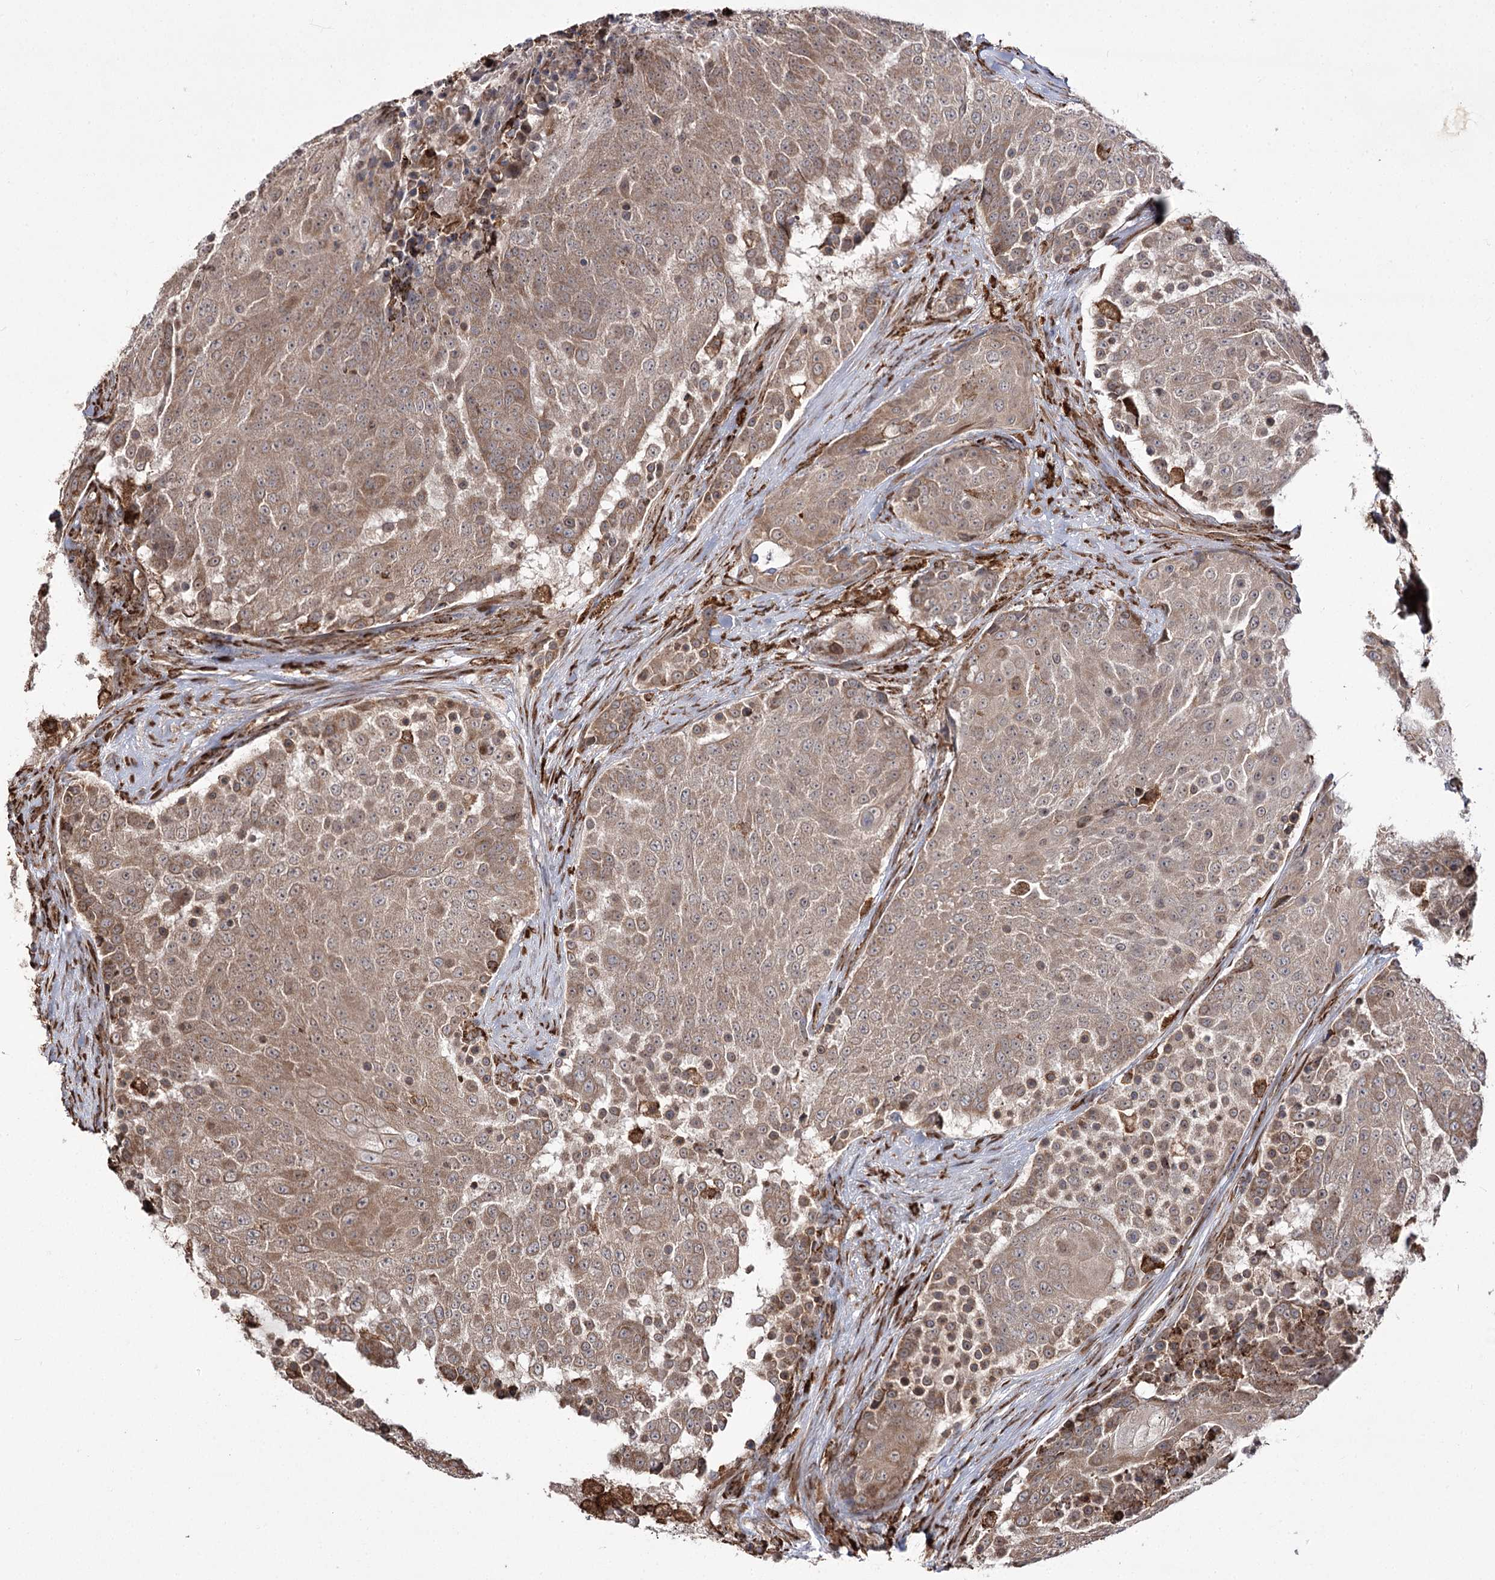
{"staining": {"intensity": "weak", "quantity": ">75%", "location": "cytoplasmic/membranous"}, "tissue": "urothelial cancer", "cell_type": "Tumor cells", "image_type": "cancer", "snomed": [{"axis": "morphology", "description": "Urothelial carcinoma, High grade"}, {"axis": "topography", "description": "Urinary bladder"}], "caption": "IHC histopathology image of neoplastic tissue: human urothelial cancer stained using immunohistochemistry (IHC) reveals low levels of weak protein expression localized specifically in the cytoplasmic/membranous of tumor cells, appearing as a cytoplasmic/membranous brown color.", "gene": "FANCL", "patient": {"sex": "female", "age": 63}}